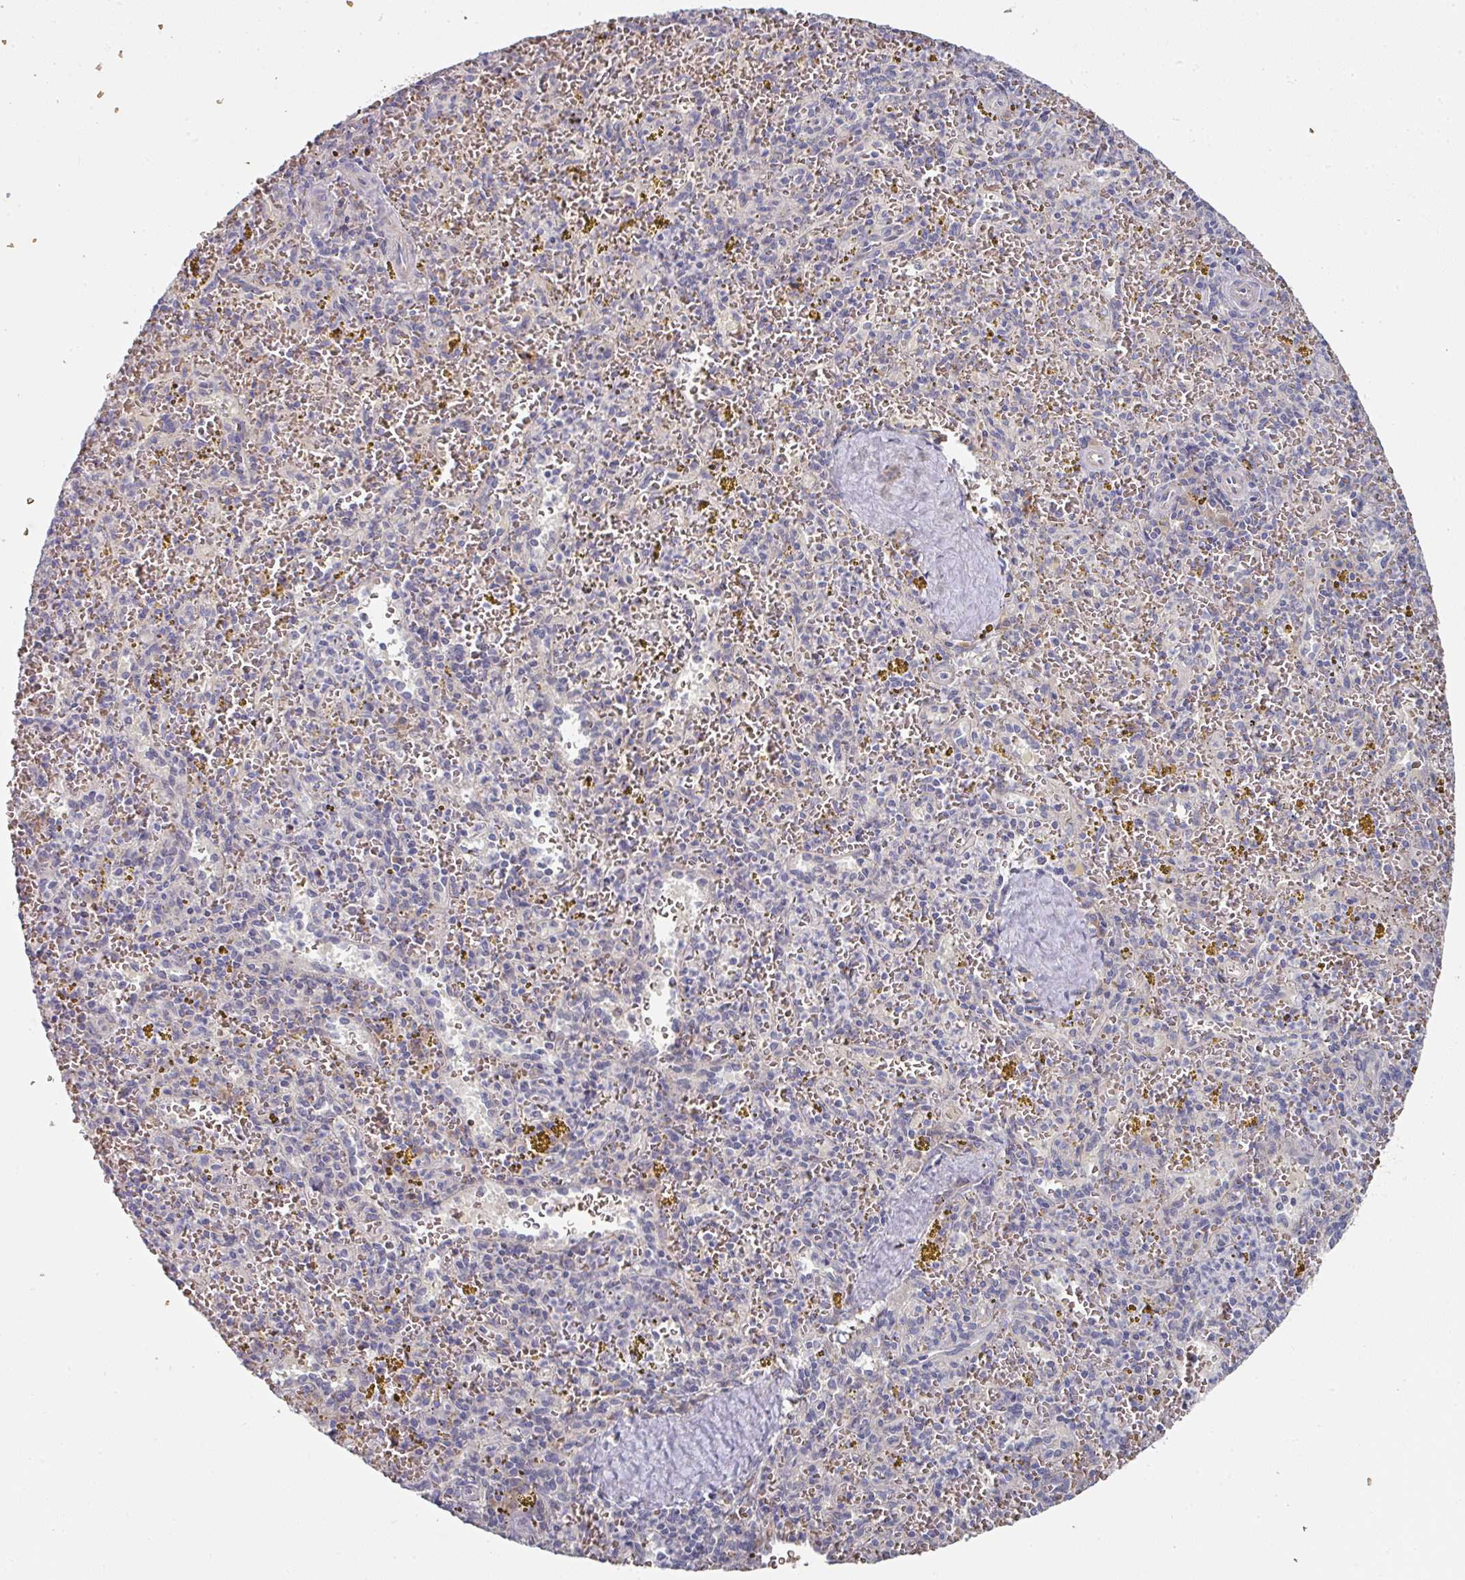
{"staining": {"intensity": "negative", "quantity": "none", "location": "none"}, "tissue": "spleen", "cell_type": "Cells in red pulp", "image_type": "normal", "snomed": [{"axis": "morphology", "description": "Normal tissue, NOS"}, {"axis": "topography", "description": "Spleen"}], "caption": "The histopathology image reveals no staining of cells in red pulp in normal spleen.", "gene": "PYROXD2", "patient": {"sex": "male", "age": 57}}